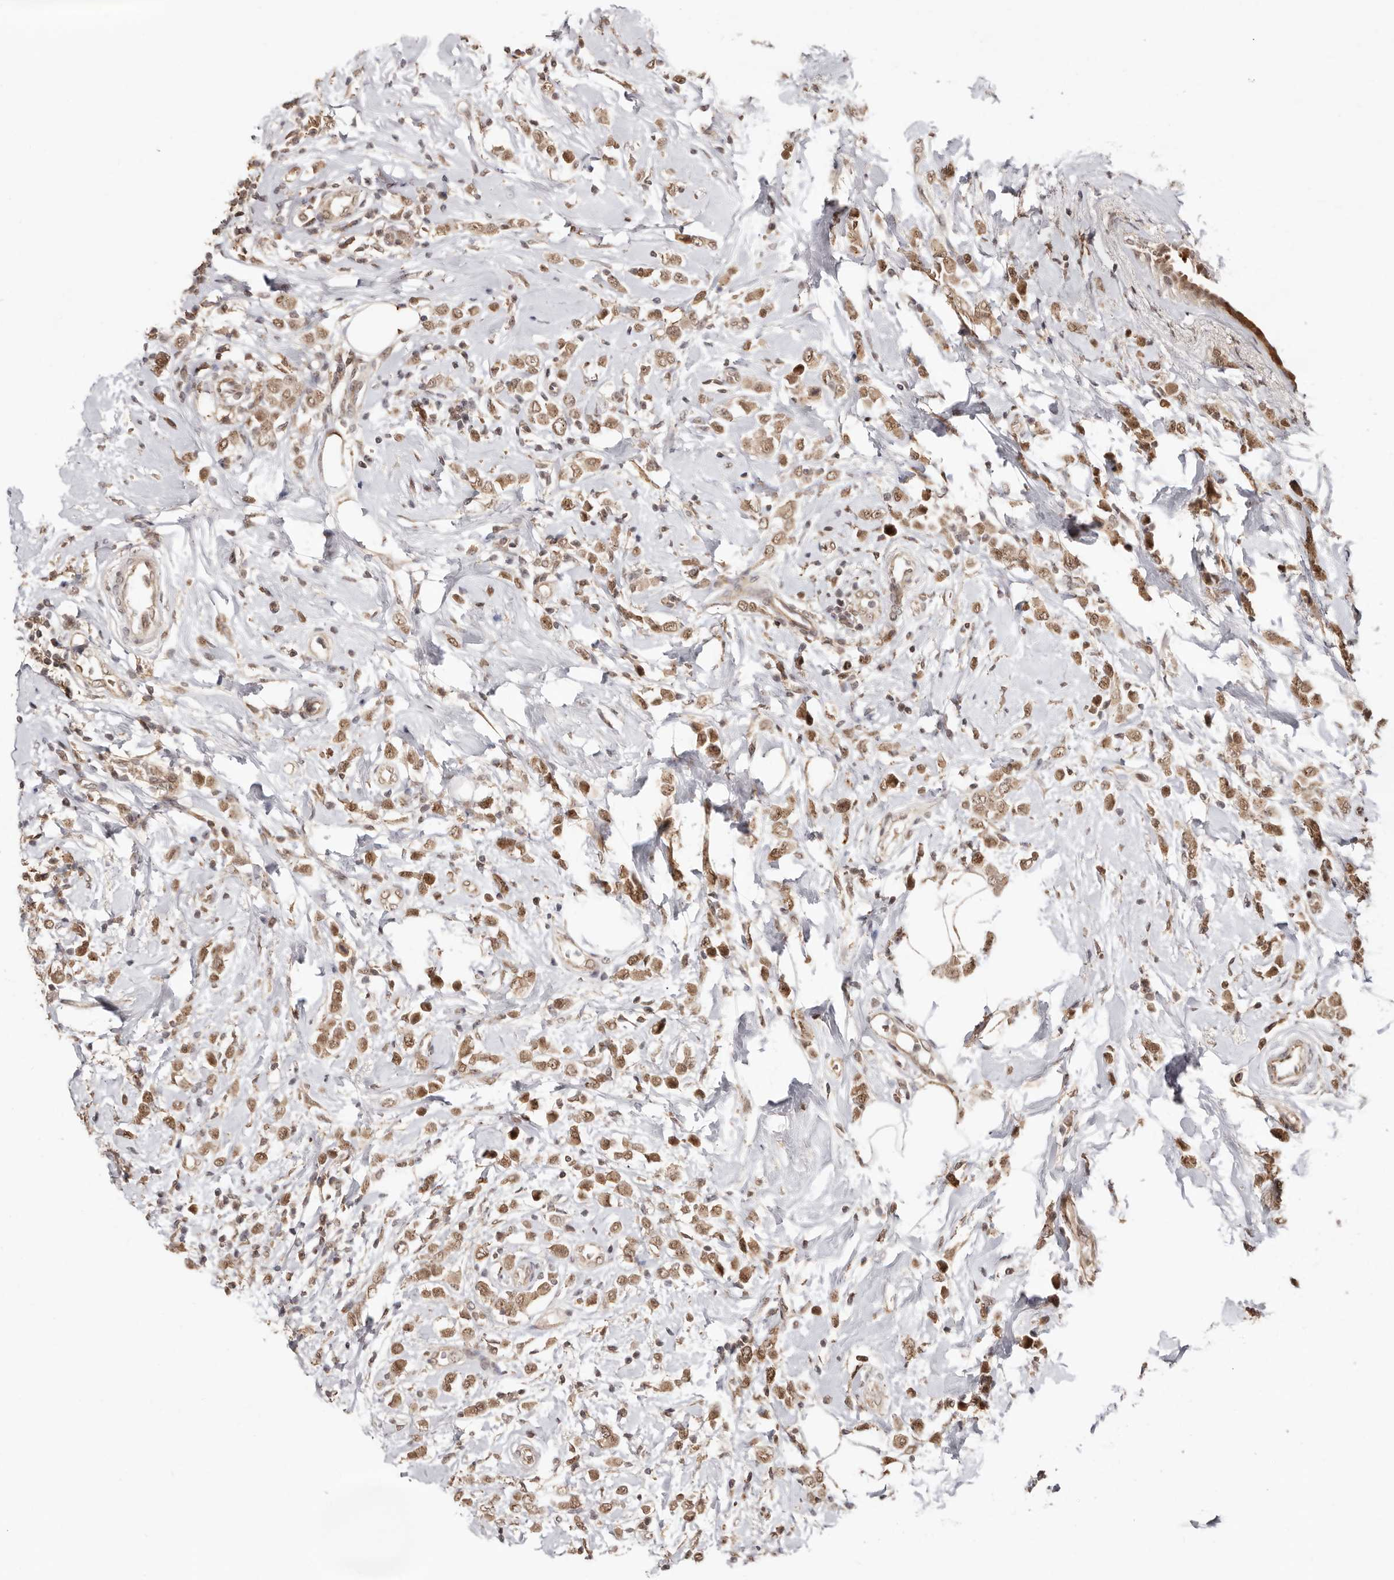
{"staining": {"intensity": "moderate", "quantity": ">75%", "location": "cytoplasmic/membranous,nuclear"}, "tissue": "breast cancer", "cell_type": "Tumor cells", "image_type": "cancer", "snomed": [{"axis": "morphology", "description": "Lobular carcinoma"}, {"axis": "topography", "description": "Breast"}], "caption": "This micrograph demonstrates immunohistochemistry (IHC) staining of breast cancer, with medium moderate cytoplasmic/membranous and nuclear expression in about >75% of tumor cells.", "gene": "MED8", "patient": {"sex": "female", "age": 47}}